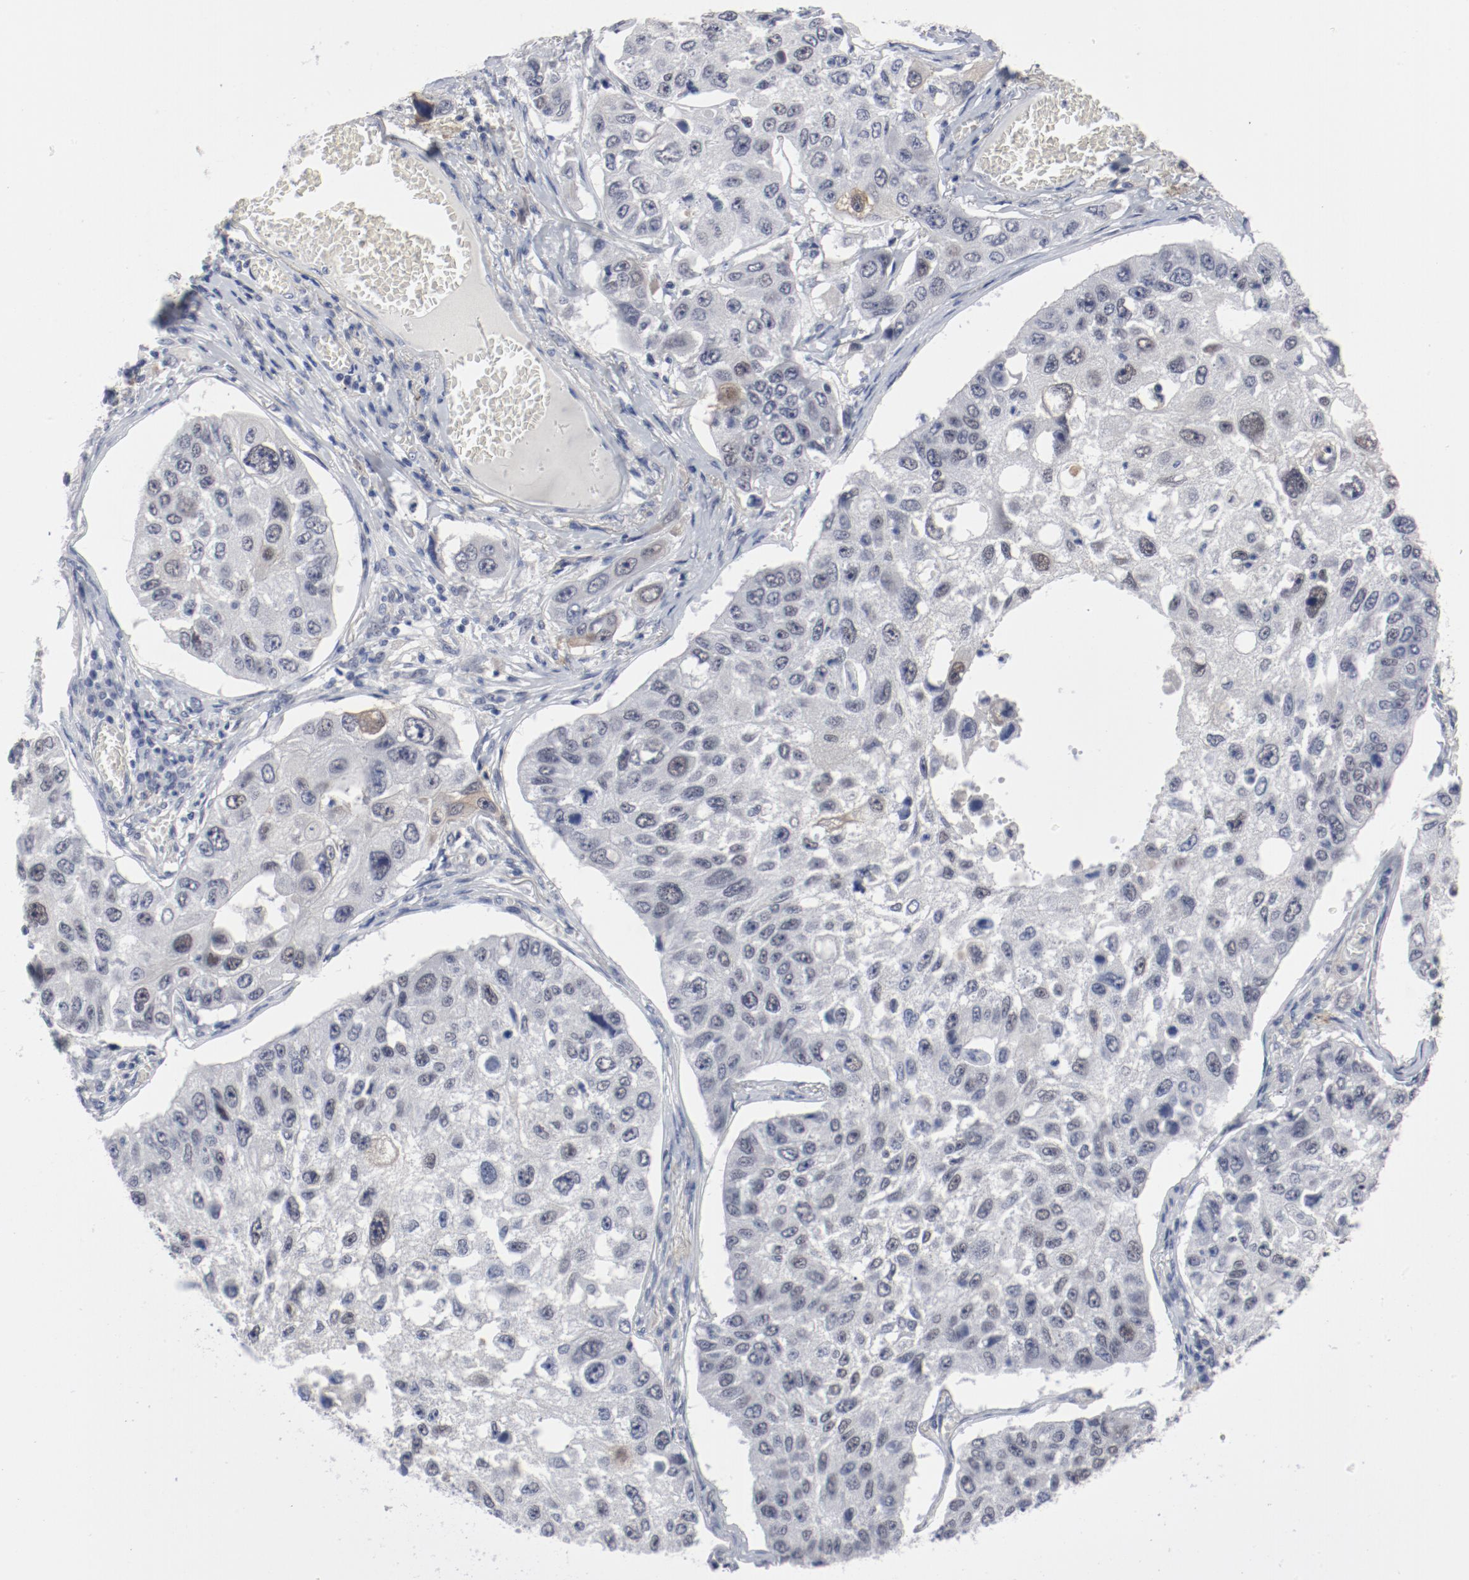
{"staining": {"intensity": "weak", "quantity": "<25%", "location": "cytoplasmic/membranous"}, "tissue": "lung cancer", "cell_type": "Tumor cells", "image_type": "cancer", "snomed": [{"axis": "morphology", "description": "Squamous cell carcinoma, NOS"}, {"axis": "topography", "description": "Lung"}], "caption": "Immunohistochemical staining of human lung squamous cell carcinoma reveals no significant staining in tumor cells.", "gene": "ANKLE2", "patient": {"sex": "male", "age": 71}}